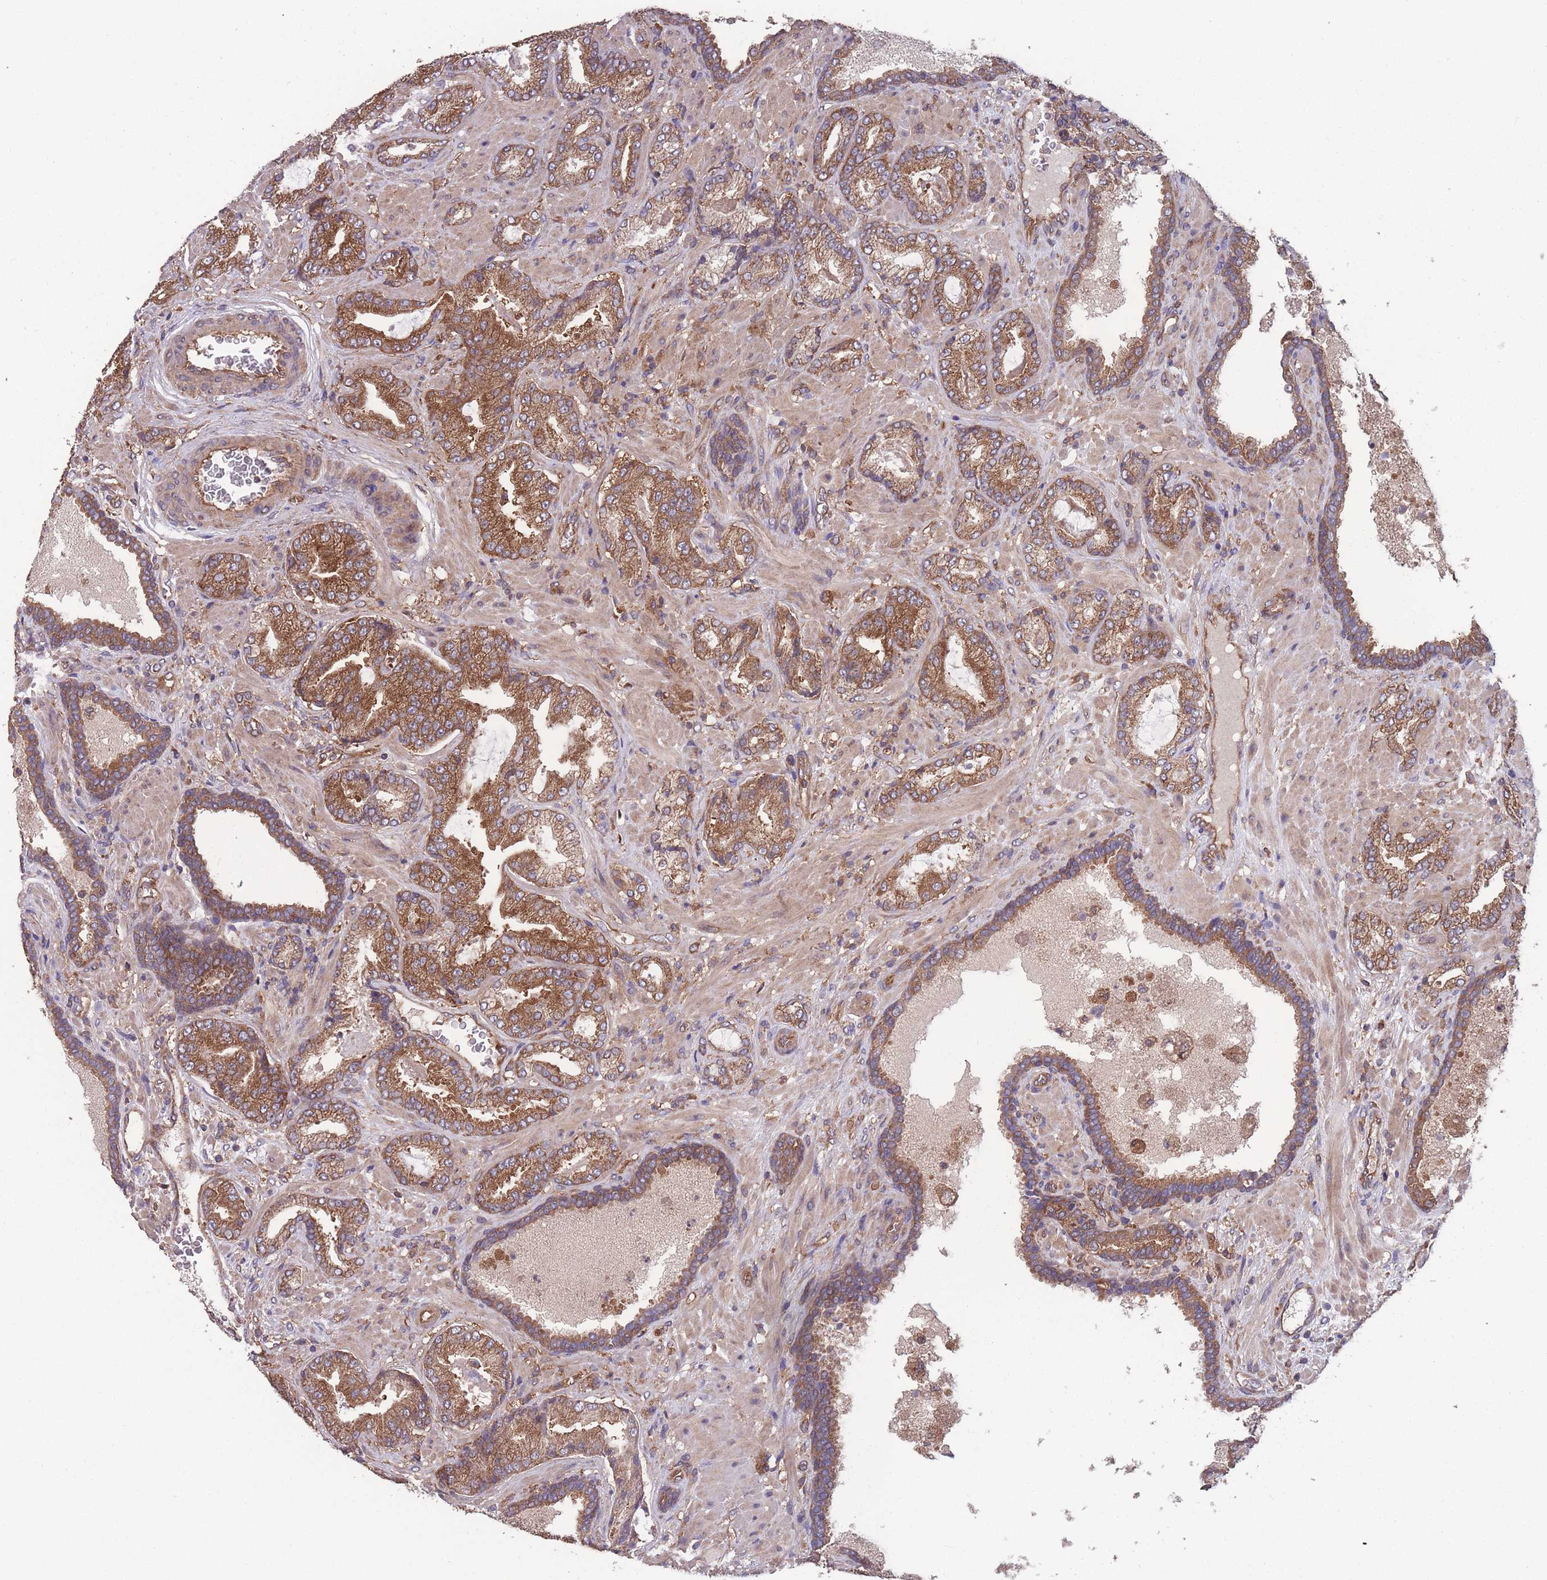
{"staining": {"intensity": "moderate", "quantity": ">75%", "location": "cytoplasmic/membranous"}, "tissue": "prostate cancer", "cell_type": "Tumor cells", "image_type": "cancer", "snomed": [{"axis": "morphology", "description": "Adenocarcinoma, High grade"}, {"axis": "topography", "description": "Prostate"}], "caption": "A micrograph of prostate cancer stained for a protein displays moderate cytoplasmic/membranous brown staining in tumor cells.", "gene": "ZPR1", "patient": {"sex": "male", "age": 68}}